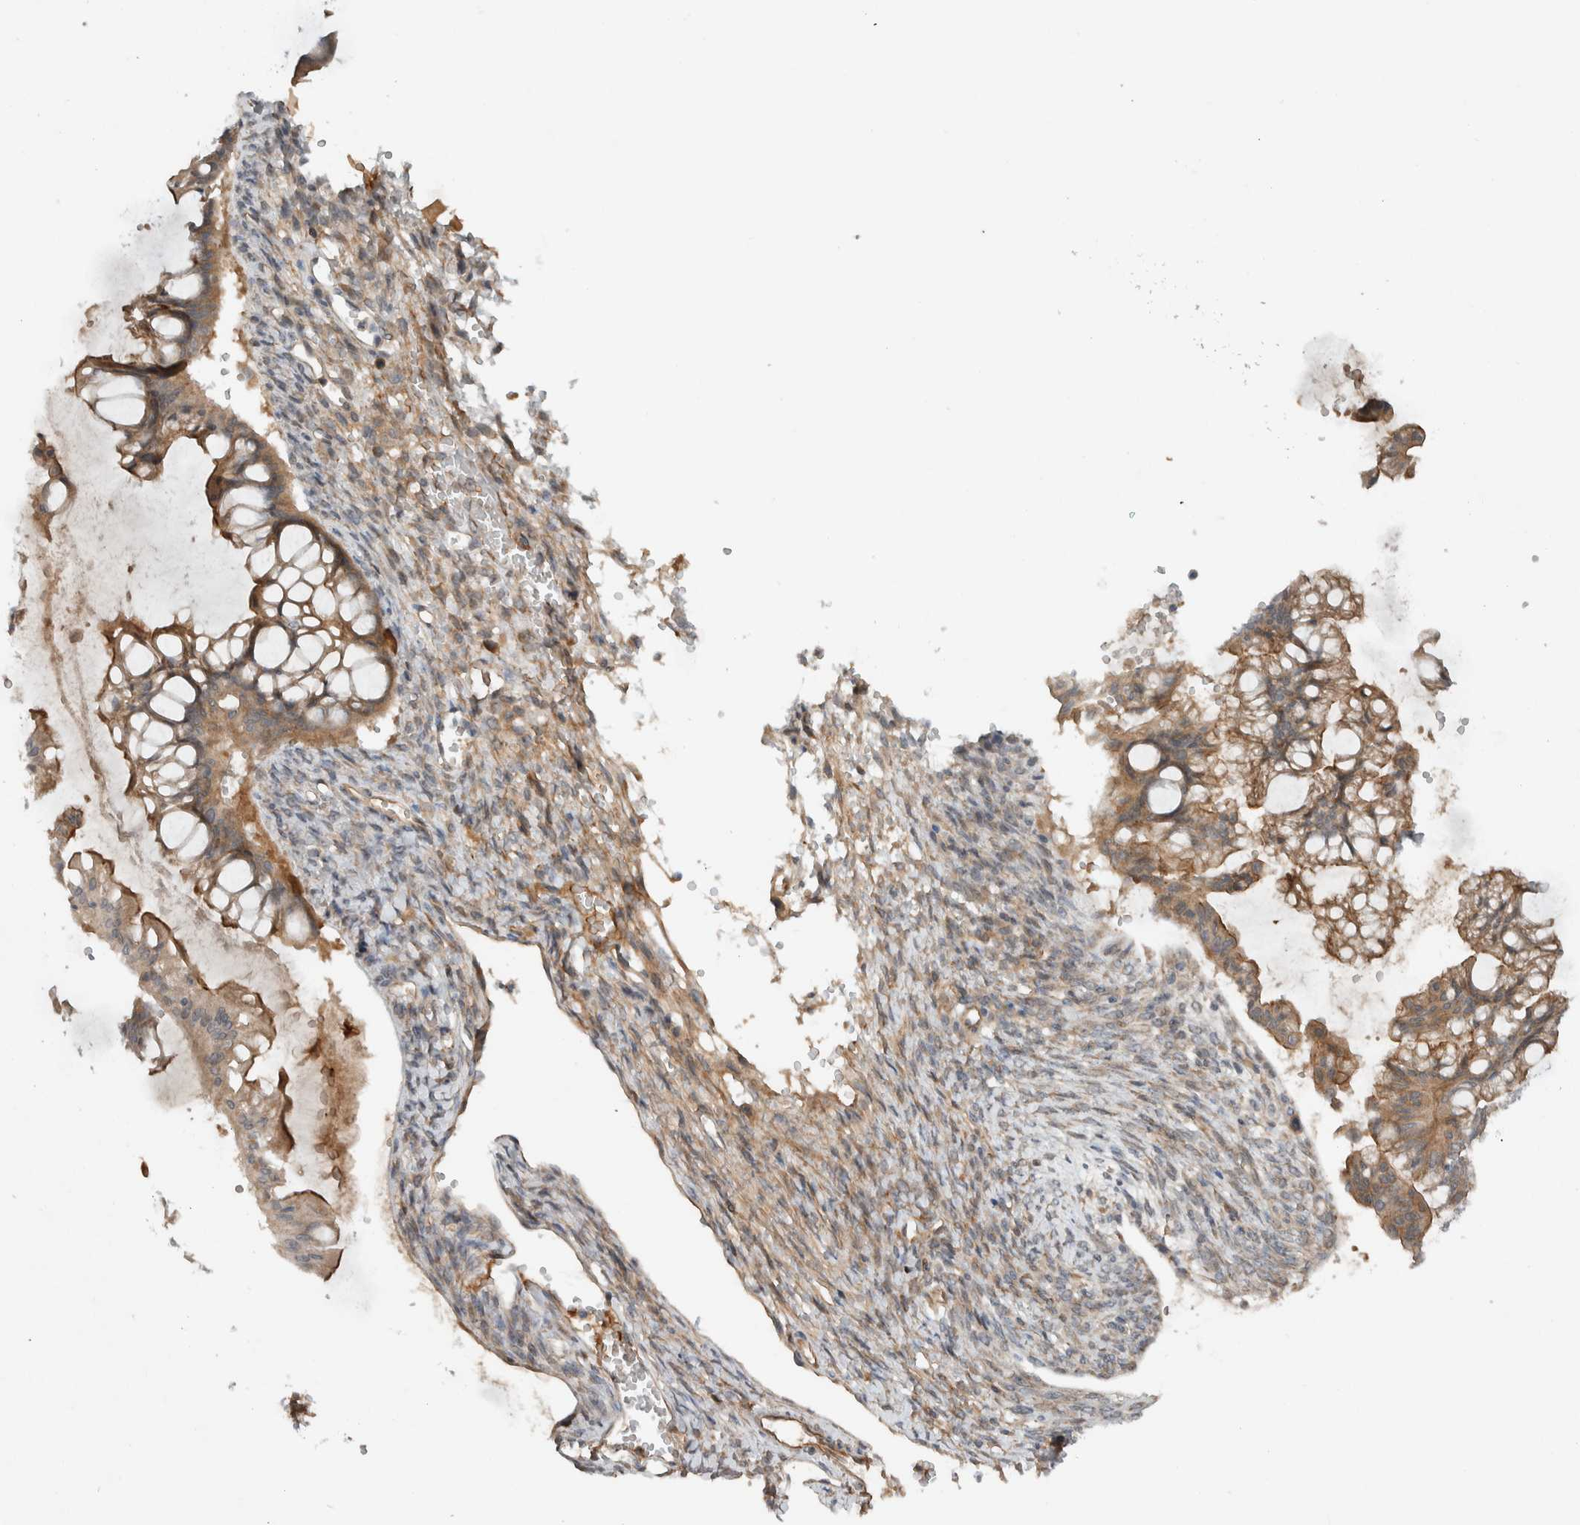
{"staining": {"intensity": "moderate", "quantity": ">75%", "location": "cytoplasmic/membranous"}, "tissue": "ovarian cancer", "cell_type": "Tumor cells", "image_type": "cancer", "snomed": [{"axis": "morphology", "description": "Cystadenocarcinoma, mucinous, NOS"}, {"axis": "topography", "description": "Ovary"}], "caption": "Ovarian mucinous cystadenocarcinoma stained with immunohistochemistry (IHC) shows moderate cytoplasmic/membranous positivity in approximately >75% of tumor cells.", "gene": "ARMC7", "patient": {"sex": "female", "age": 73}}